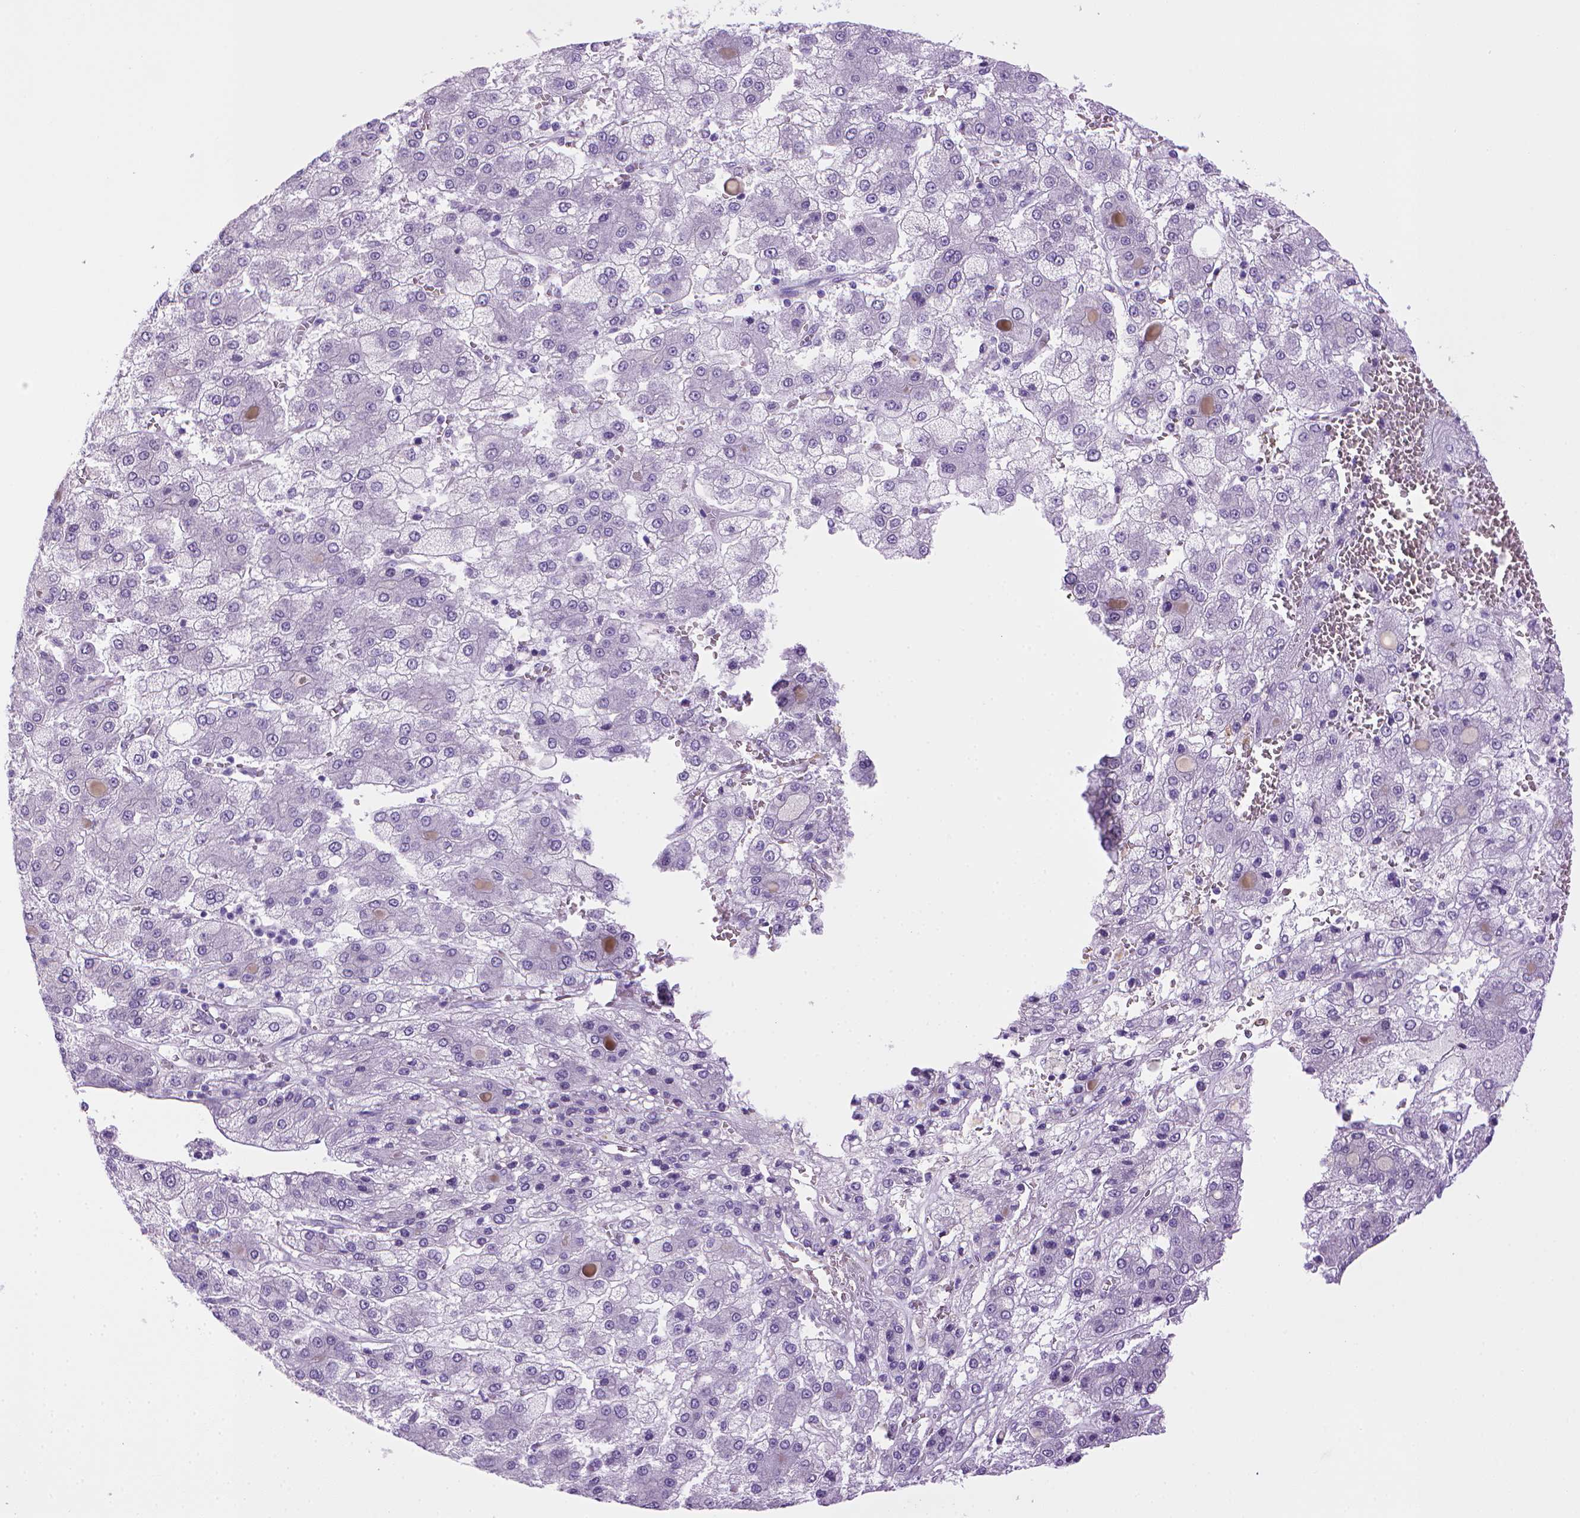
{"staining": {"intensity": "negative", "quantity": "none", "location": "none"}, "tissue": "liver cancer", "cell_type": "Tumor cells", "image_type": "cancer", "snomed": [{"axis": "morphology", "description": "Carcinoma, Hepatocellular, NOS"}, {"axis": "topography", "description": "Liver"}], "caption": "A high-resolution histopathology image shows immunohistochemistry (IHC) staining of hepatocellular carcinoma (liver), which reveals no significant positivity in tumor cells.", "gene": "SGCG", "patient": {"sex": "male", "age": 73}}